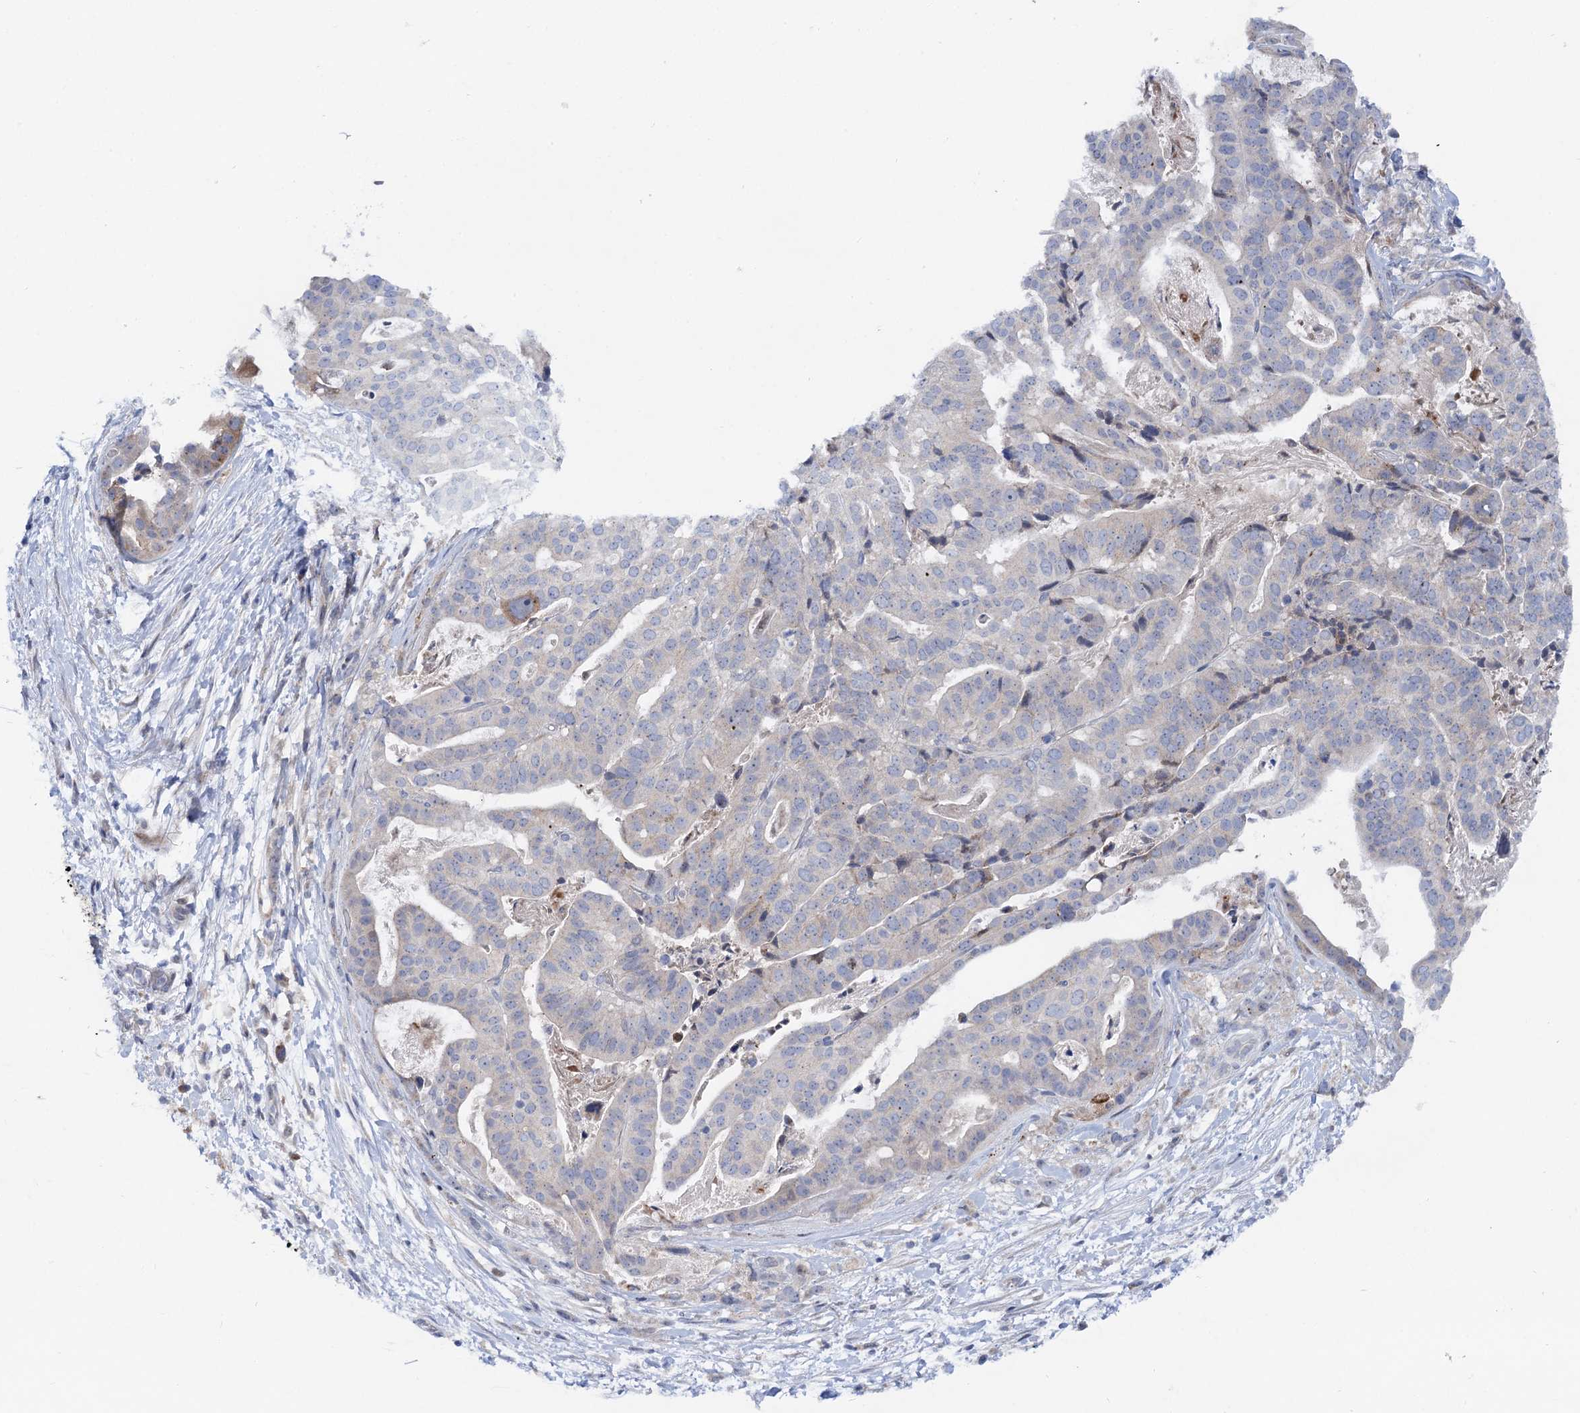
{"staining": {"intensity": "negative", "quantity": "none", "location": "none"}, "tissue": "stomach cancer", "cell_type": "Tumor cells", "image_type": "cancer", "snomed": [{"axis": "morphology", "description": "Adenocarcinoma, NOS"}, {"axis": "topography", "description": "Stomach"}], "caption": "This is an immunohistochemistry micrograph of human stomach cancer. There is no expression in tumor cells.", "gene": "QPCTL", "patient": {"sex": "male", "age": 48}}